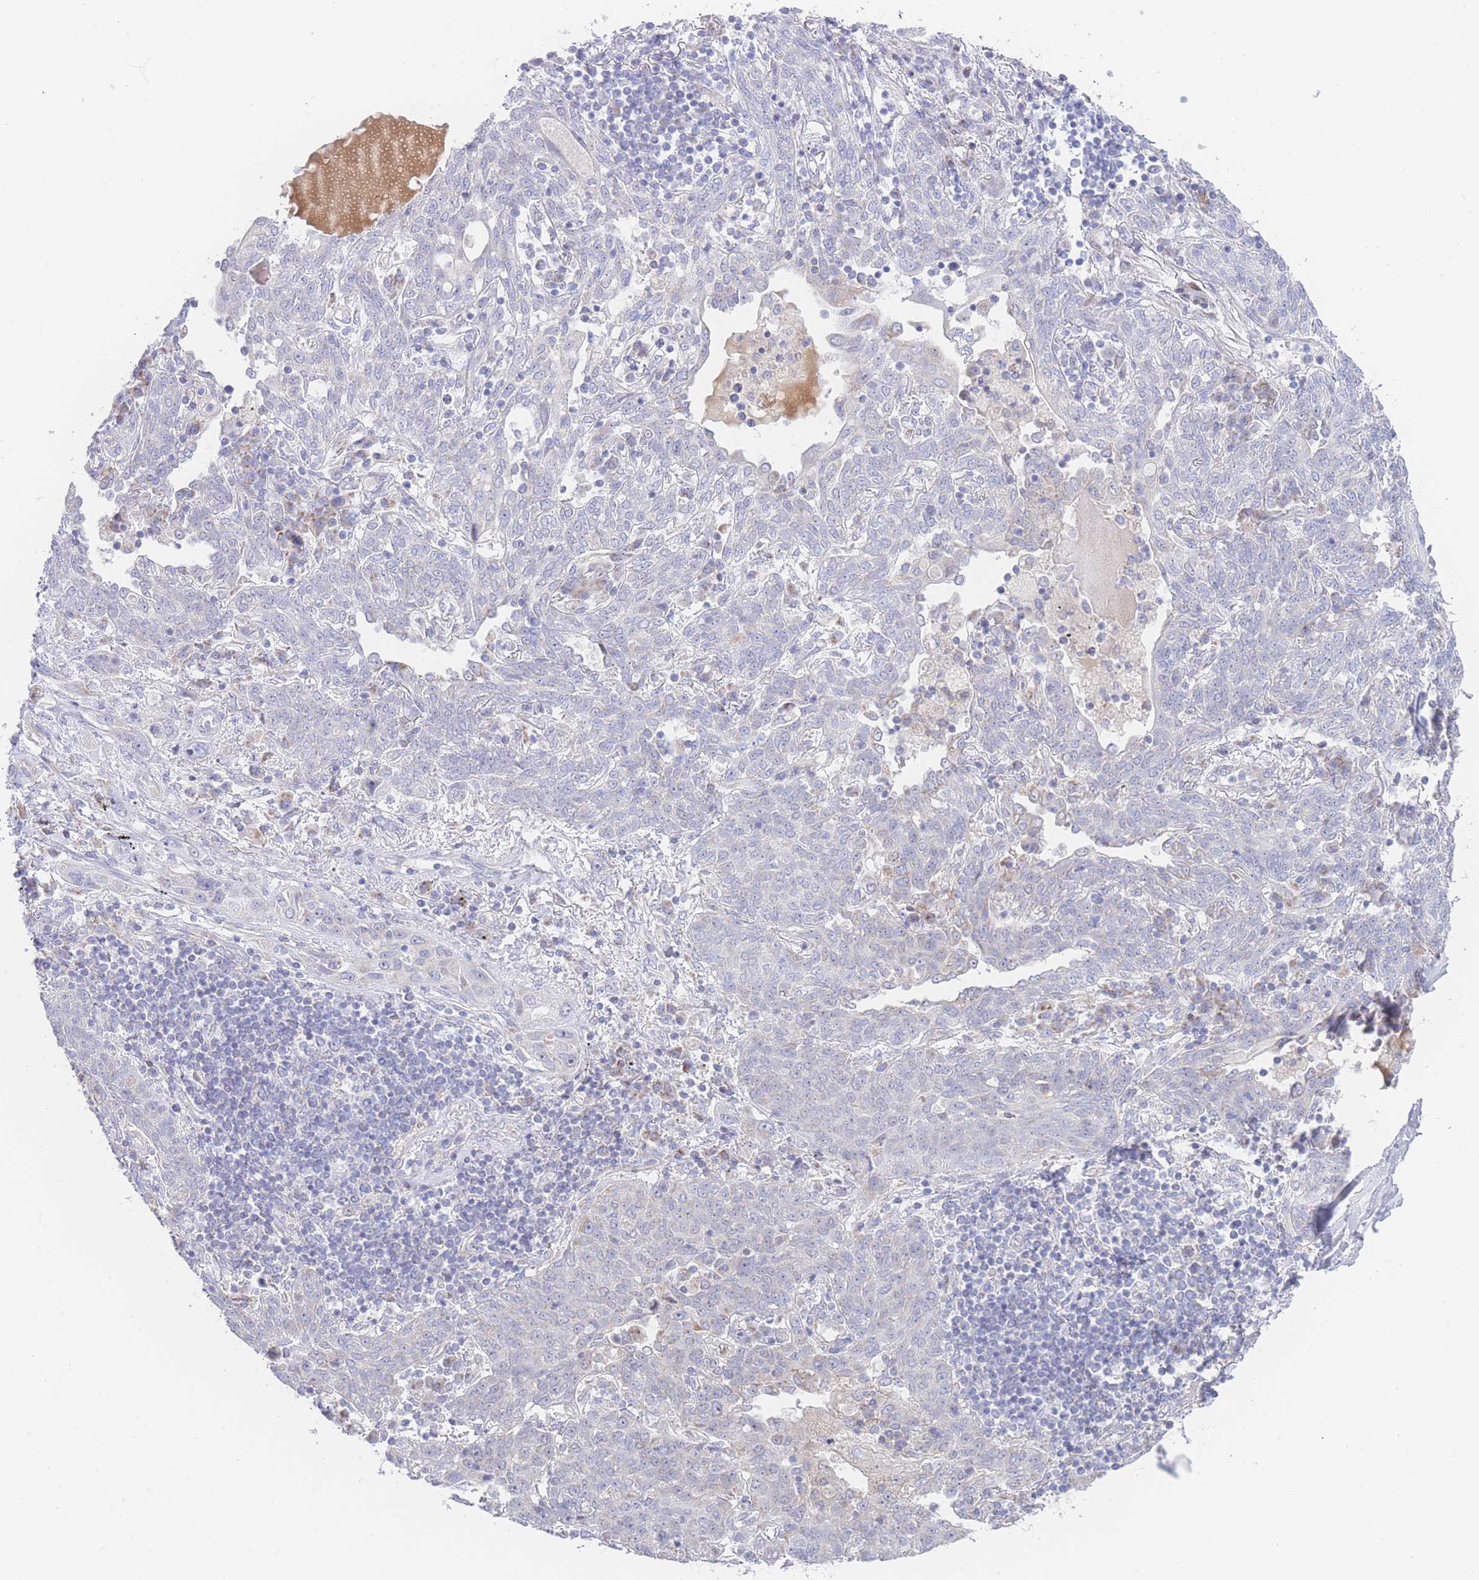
{"staining": {"intensity": "negative", "quantity": "none", "location": "none"}, "tissue": "lung cancer", "cell_type": "Tumor cells", "image_type": "cancer", "snomed": [{"axis": "morphology", "description": "Squamous cell carcinoma, NOS"}, {"axis": "topography", "description": "Lung"}], "caption": "Protein analysis of lung squamous cell carcinoma demonstrates no significant staining in tumor cells.", "gene": "GPAM", "patient": {"sex": "female", "age": 70}}